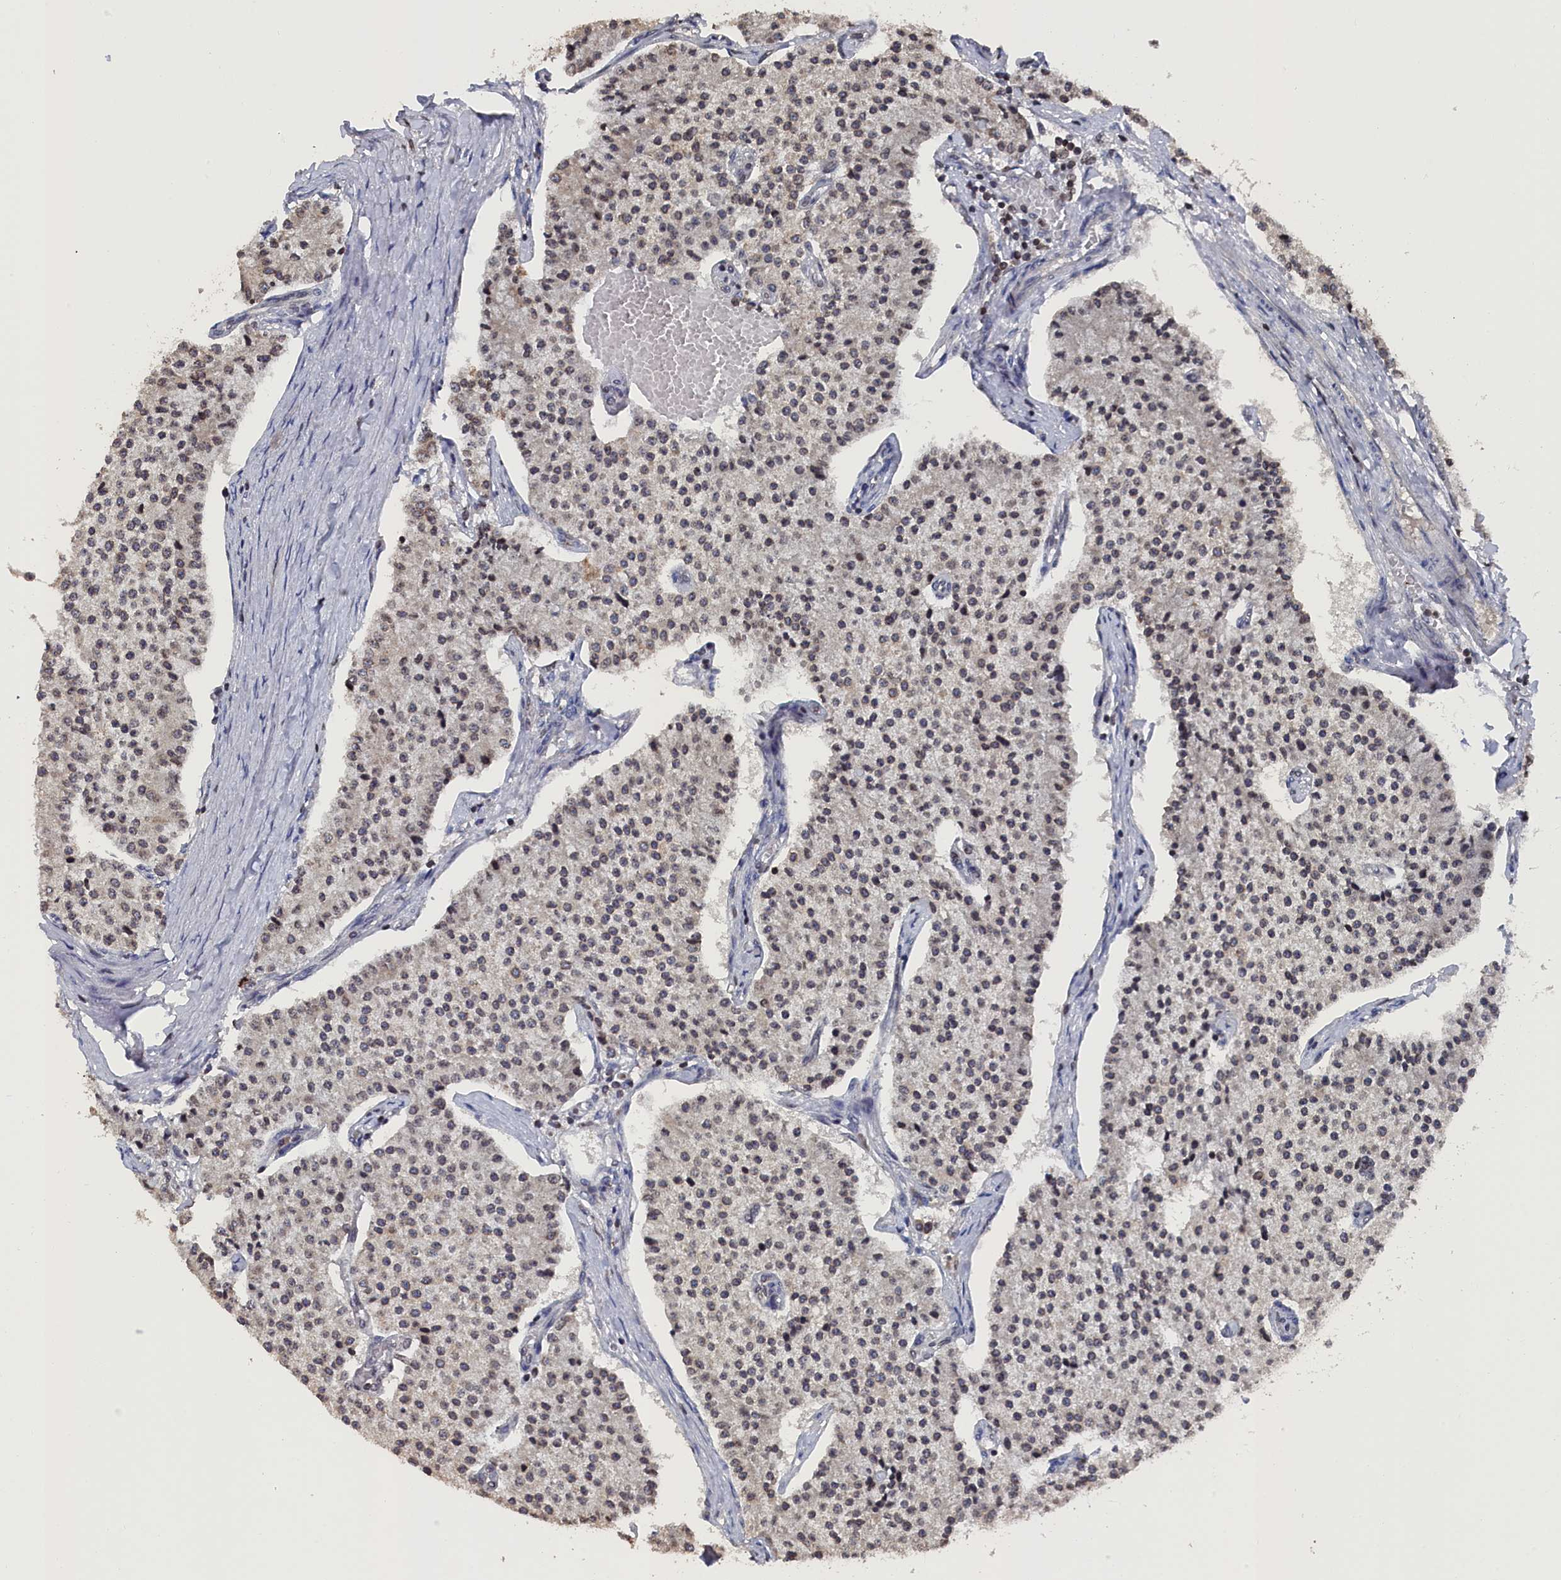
{"staining": {"intensity": "negative", "quantity": "none", "location": "none"}, "tissue": "carcinoid", "cell_type": "Tumor cells", "image_type": "cancer", "snomed": [{"axis": "morphology", "description": "Carcinoid, malignant, NOS"}, {"axis": "topography", "description": "Colon"}], "caption": "This is an IHC micrograph of carcinoid. There is no staining in tumor cells.", "gene": "ANKEF1", "patient": {"sex": "female", "age": 52}}